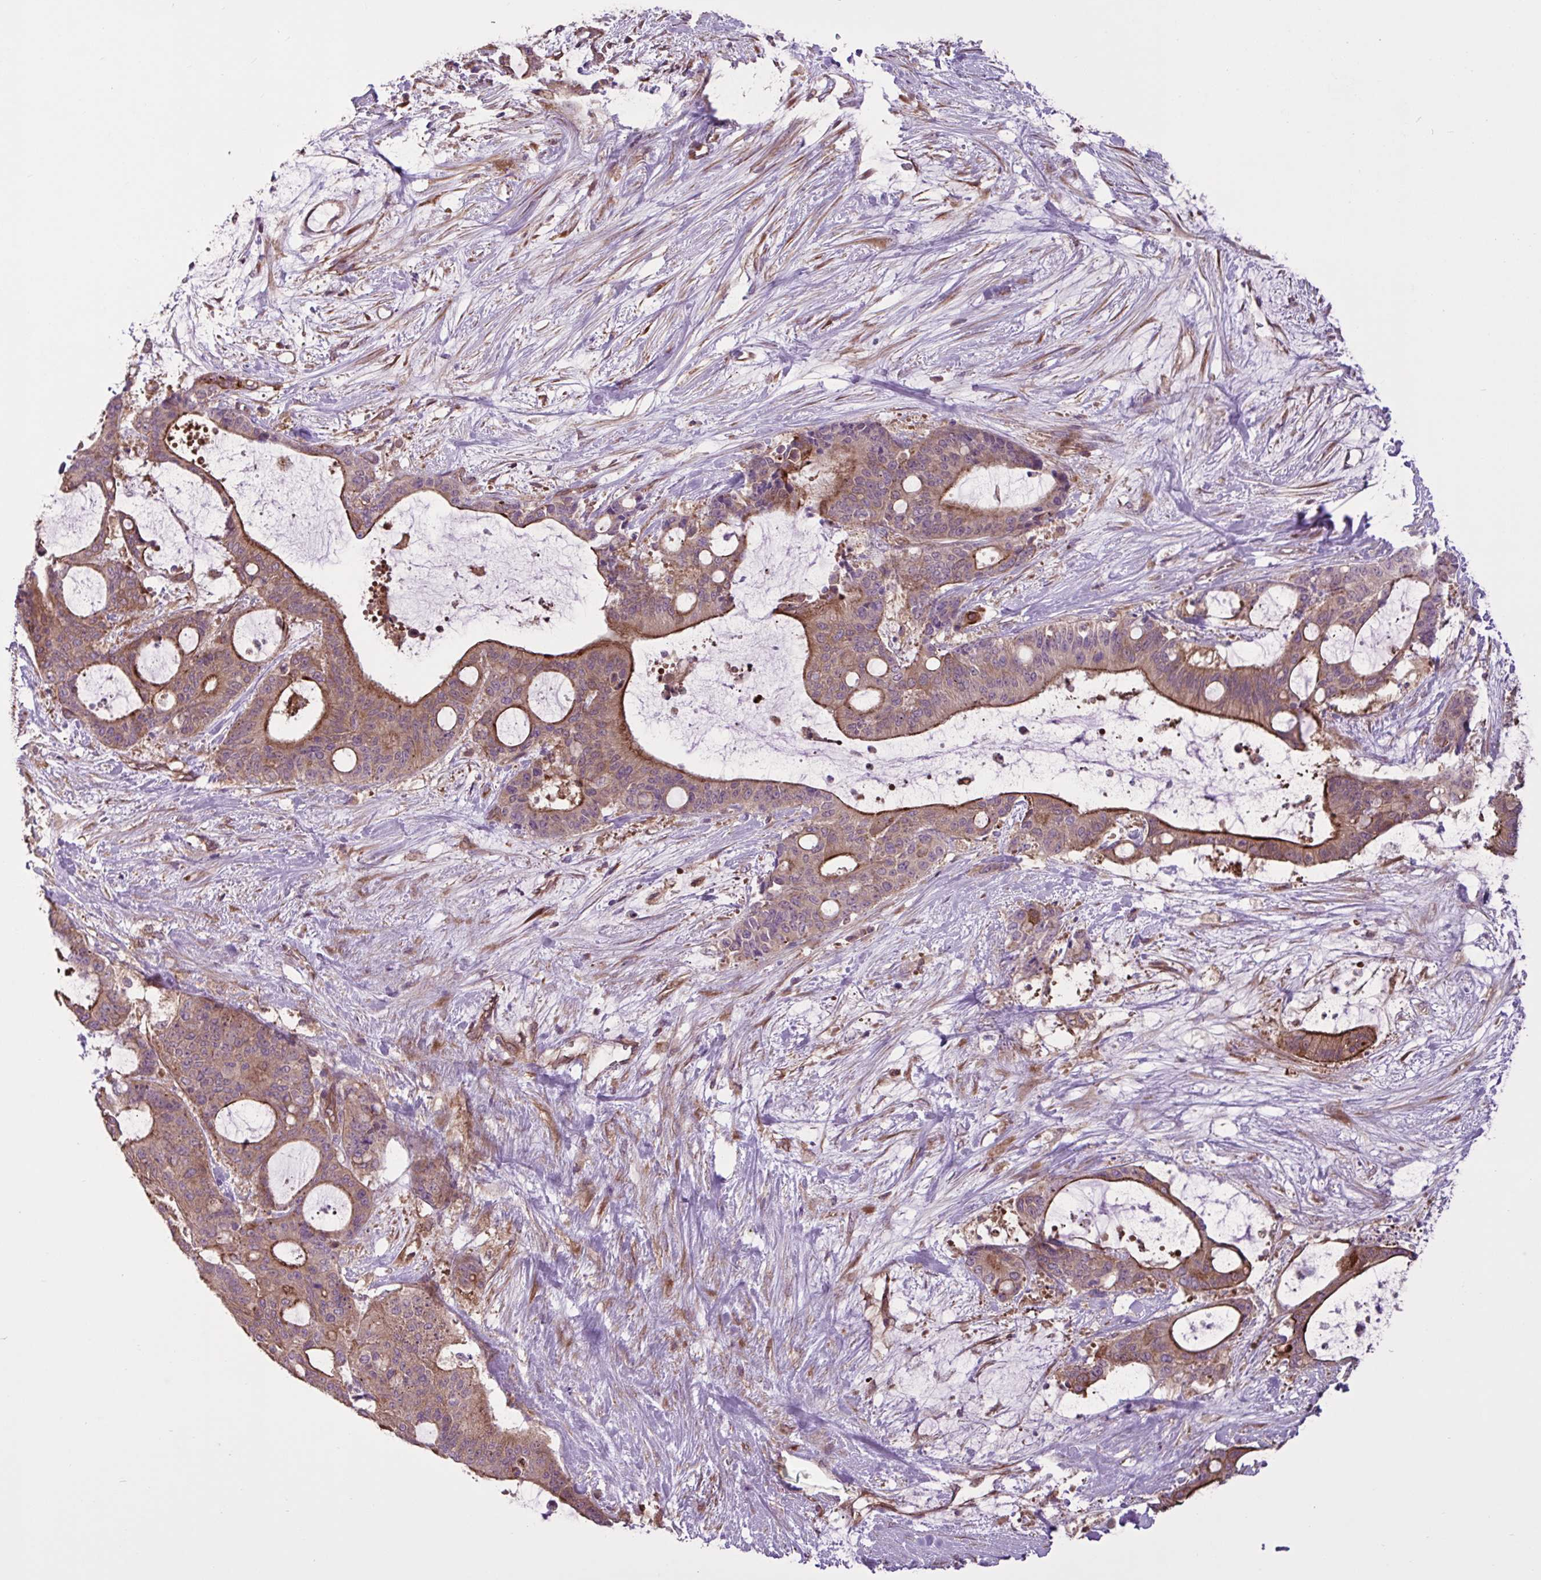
{"staining": {"intensity": "moderate", "quantity": ">75%", "location": "cytoplasmic/membranous"}, "tissue": "liver cancer", "cell_type": "Tumor cells", "image_type": "cancer", "snomed": [{"axis": "morphology", "description": "Normal tissue, NOS"}, {"axis": "morphology", "description": "Cholangiocarcinoma"}, {"axis": "topography", "description": "Liver"}, {"axis": "topography", "description": "Peripheral nerve tissue"}], "caption": "Liver cholangiocarcinoma stained for a protein (brown) shows moderate cytoplasmic/membranous positive expression in approximately >75% of tumor cells.", "gene": "GLTP", "patient": {"sex": "female", "age": 73}}